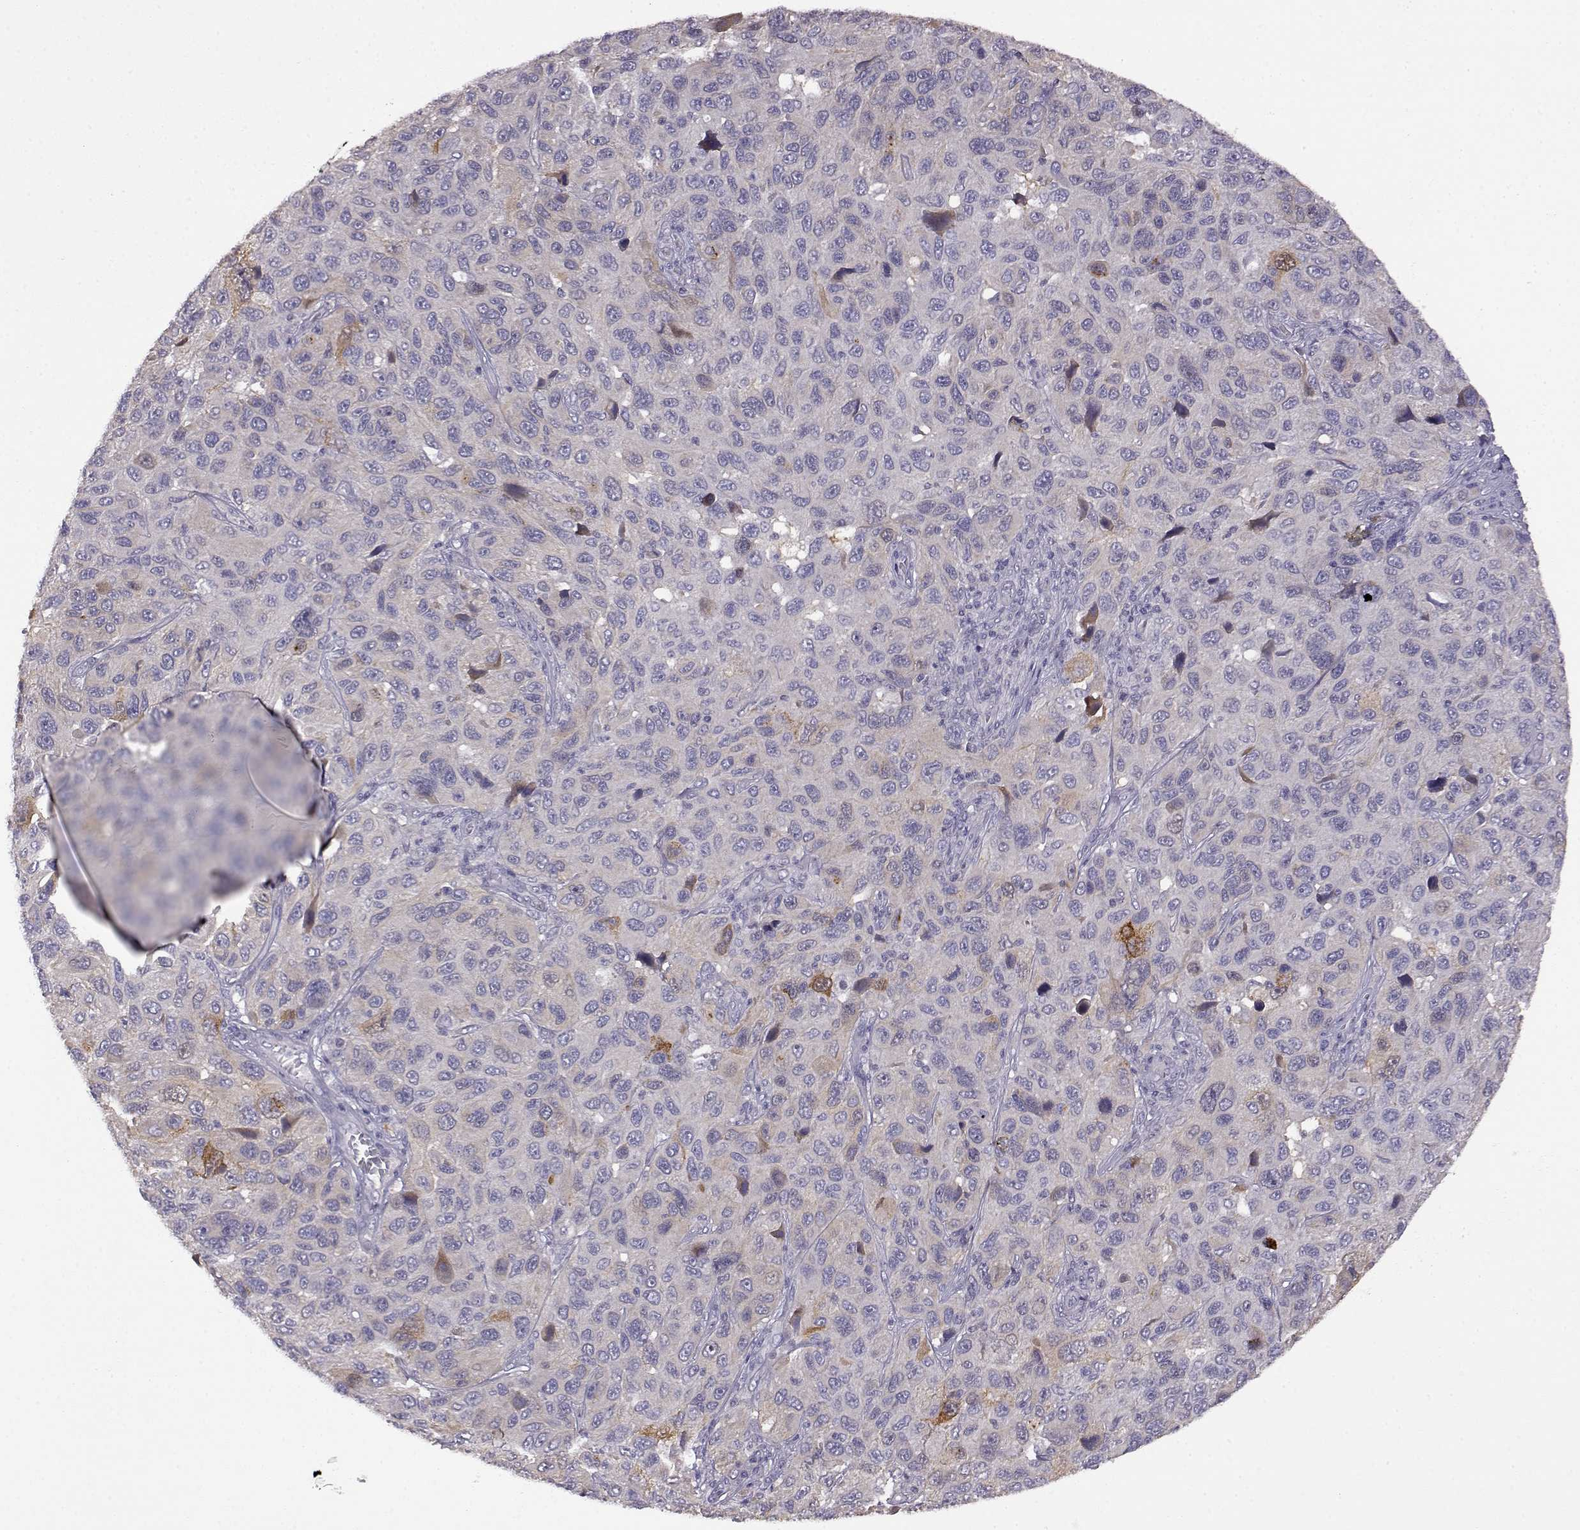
{"staining": {"intensity": "negative", "quantity": "none", "location": "none"}, "tissue": "melanoma", "cell_type": "Tumor cells", "image_type": "cancer", "snomed": [{"axis": "morphology", "description": "Malignant melanoma, NOS"}, {"axis": "topography", "description": "Skin"}], "caption": "The photomicrograph demonstrates no staining of tumor cells in malignant melanoma.", "gene": "VGF", "patient": {"sex": "male", "age": 53}}